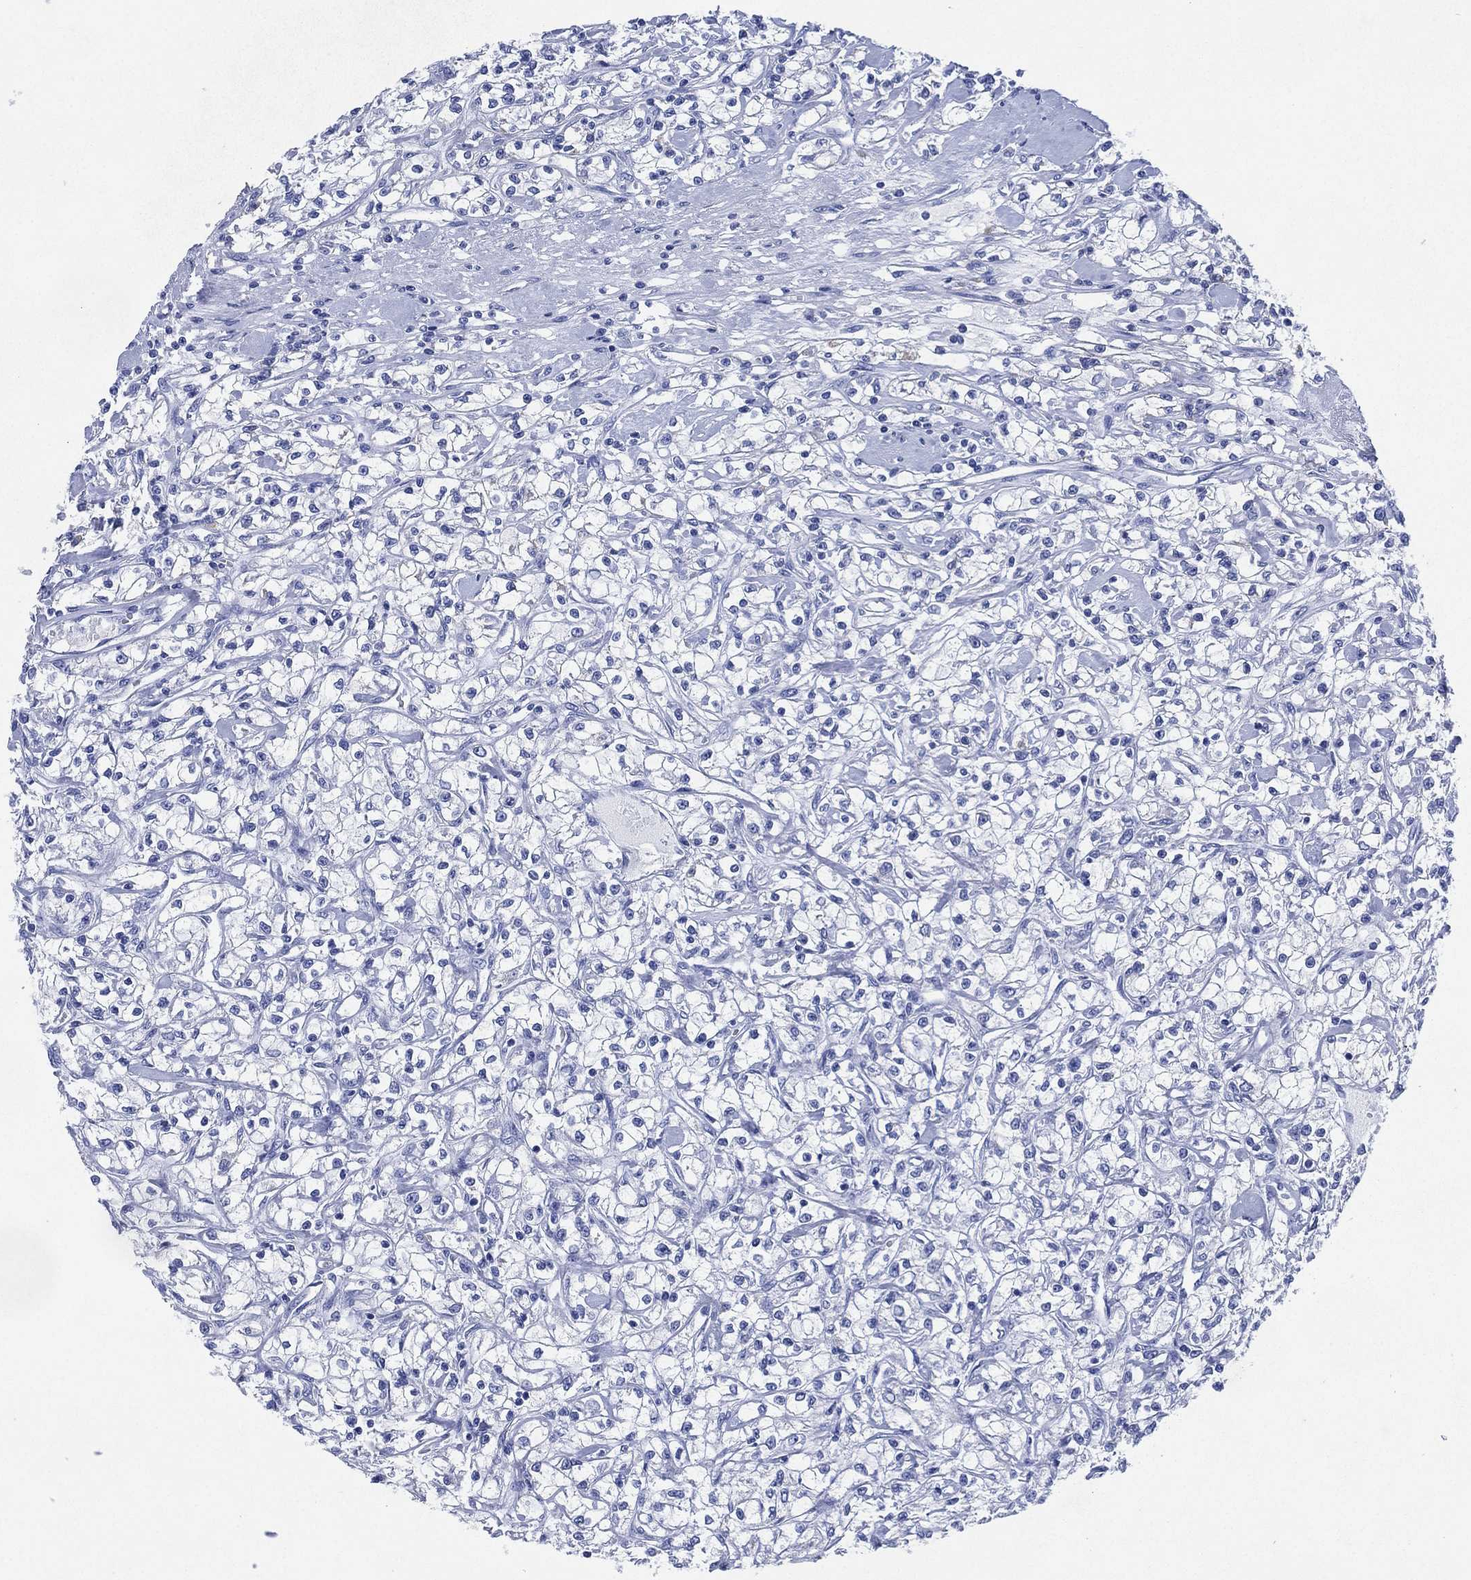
{"staining": {"intensity": "negative", "quantity": "none", "location": "none"}, "tissue": "renal cancer", "cell_type": "Tumor cells", "image_type": "cancer", "snomed": [{"axis": "morphology", "description": "Adenocarcinoma, NOS"}, {"axis": "topography", "description": "Kidney"}], "caption": "Protein analysis of renal cancer shows no significant positivity in tumor cells.", "gene": "SIGLECL1", "patient": {"sex": "female", "age": 59}}